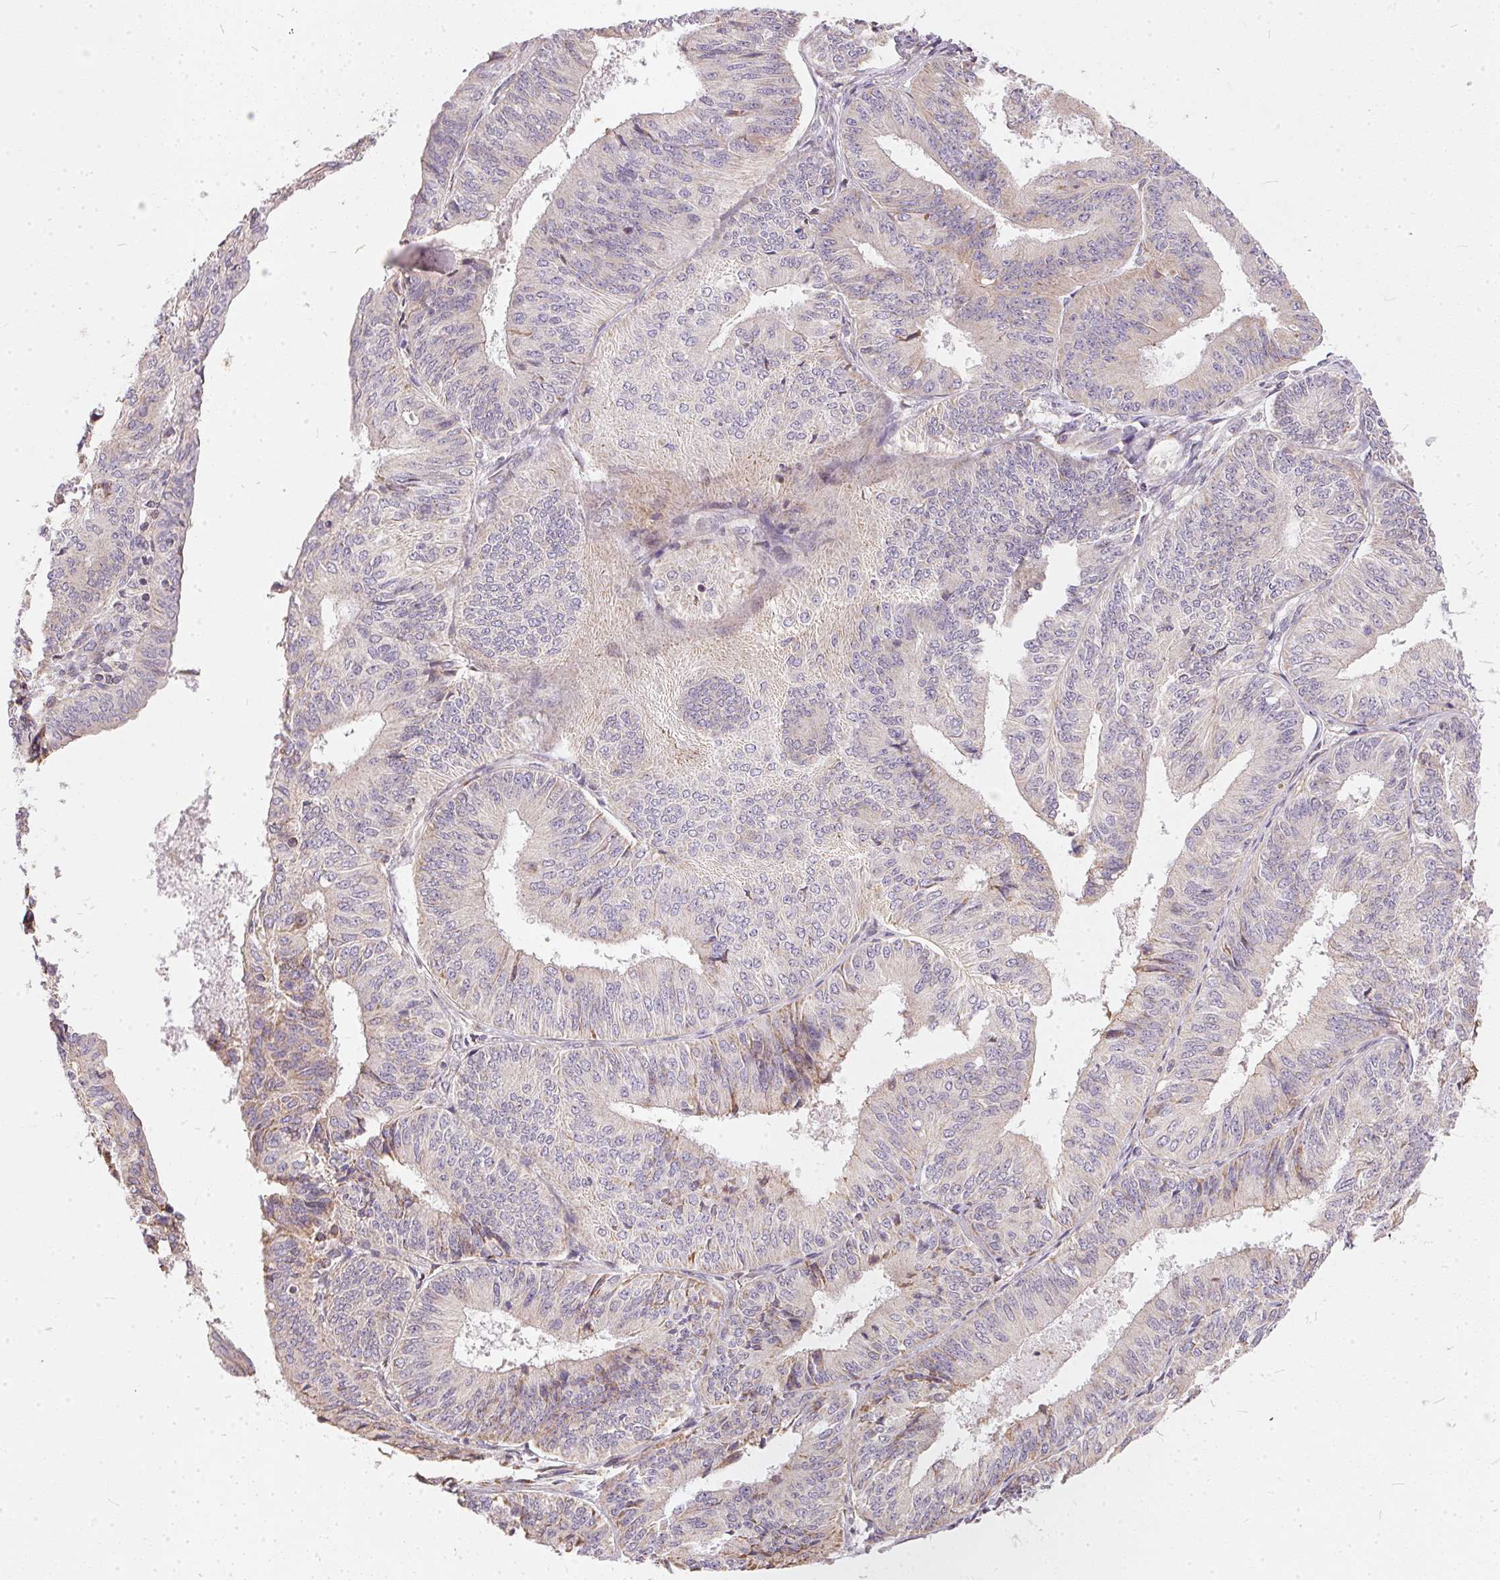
{"staining": {"intensity": "negative", "quantity": "none", "location": "none"}, "tissue": "endometrial cancer", "cell_type": "Tumor cells", "image_type": "cancer", "snomed": [{"axis": "morphology", "description": "Adenocarcinoma, NOS"}, {"axis": "topography", "description": "Endometrium"}], "caption": "There is no significant expression in tumor cells of endometrial cancer.", "gene": "VWA5B2", "patient": {"sex": "female", "age": 58}}